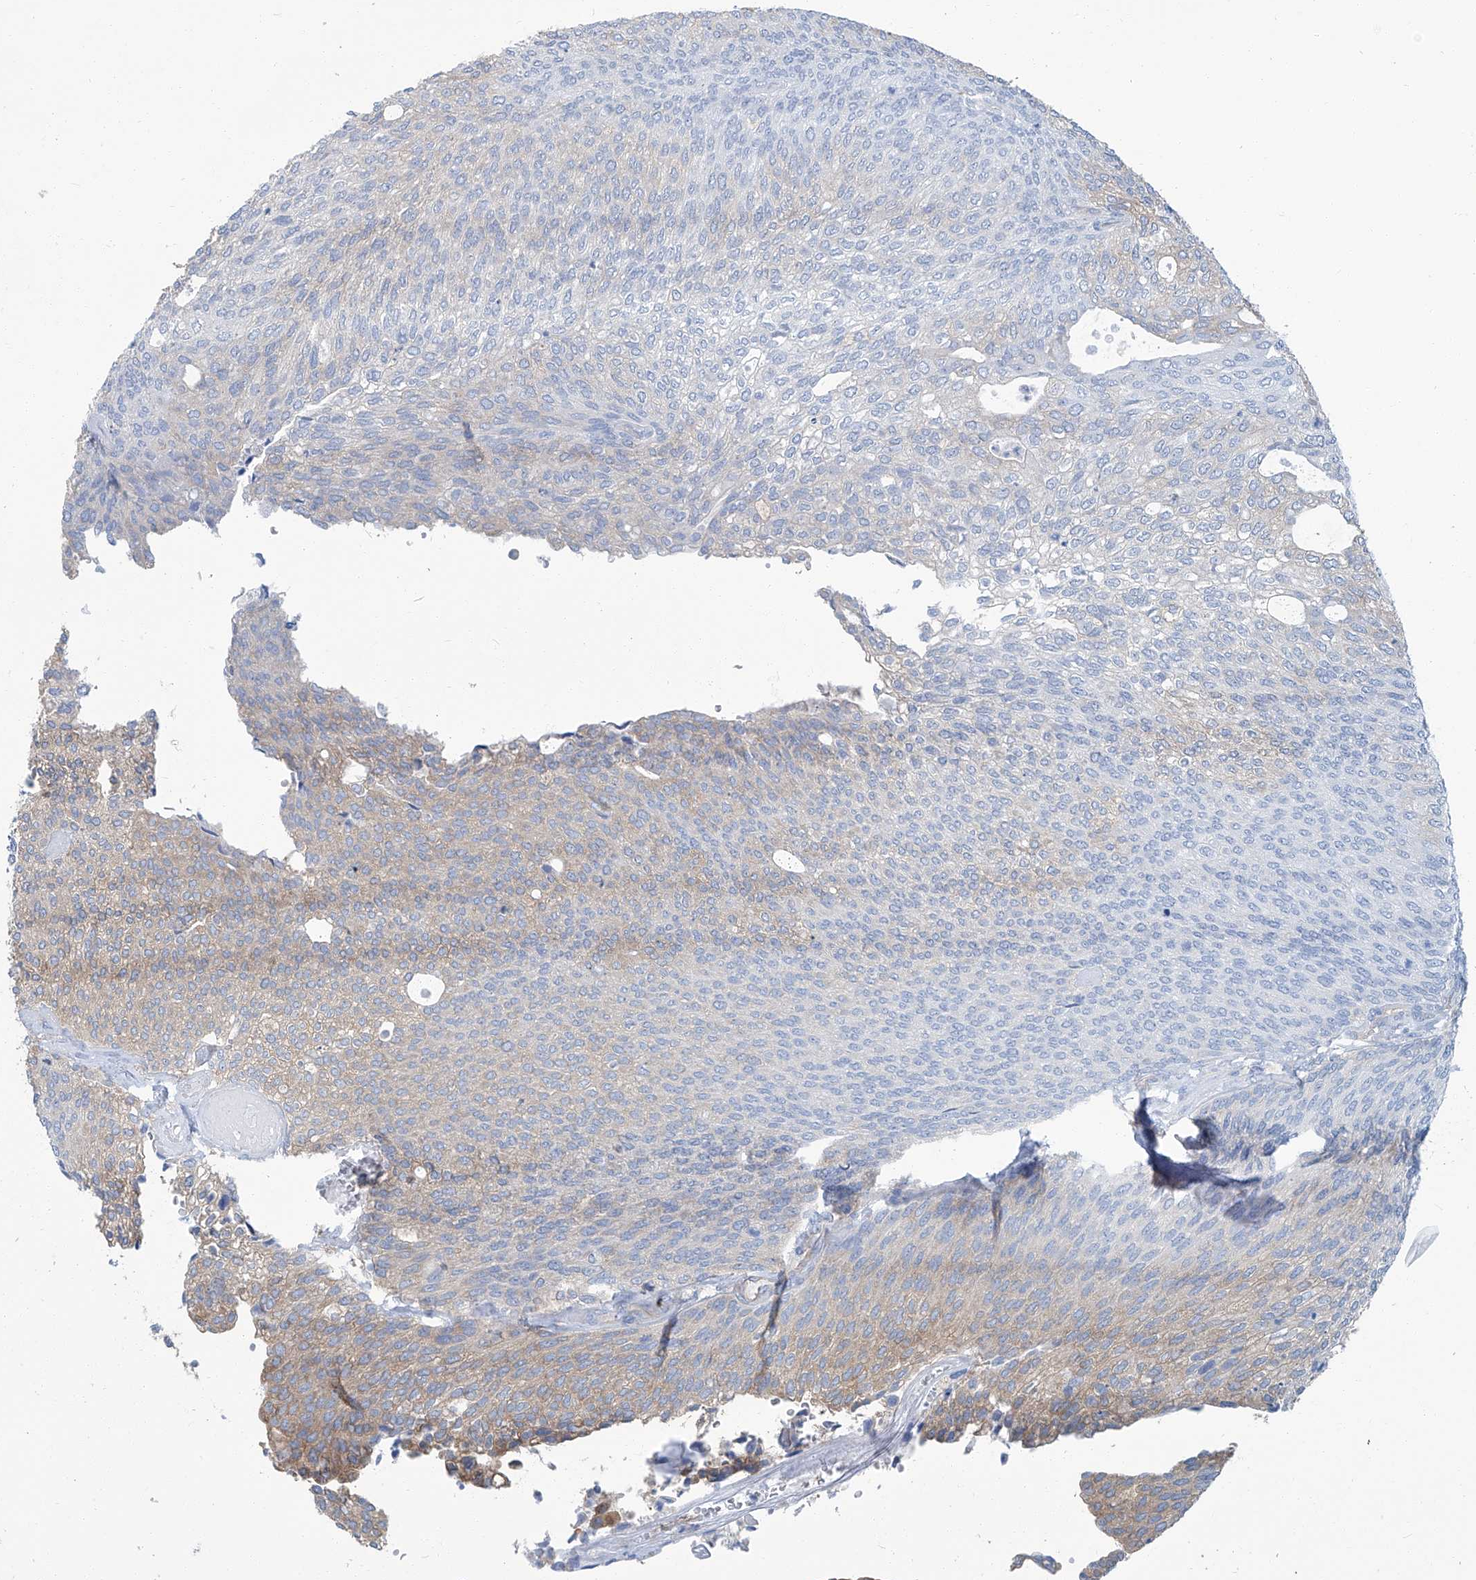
{"staining": {"intensity": "weak", "quantity": "25%-75%", "location": "cytoplasmic/membranous"}, "tissue": "urothelial cancer", "cell_type": "Tumor cells", "image_type": "cancer", "snomed": [{"axis": "morphology", "description": "Urothelial carcinoma, Low grade"}, {"axis": "topography", "description": "Urinary bladder"}], "caption": "Tumor cells display low levels of weak cytoplasmic/membranous staining in approximately 25%-75% of cells in low-grade urothelial carcinoma. Nuclei are stained in blue.", "gene": "PFKL", "patient": {"sex": "female", "age": 79}}